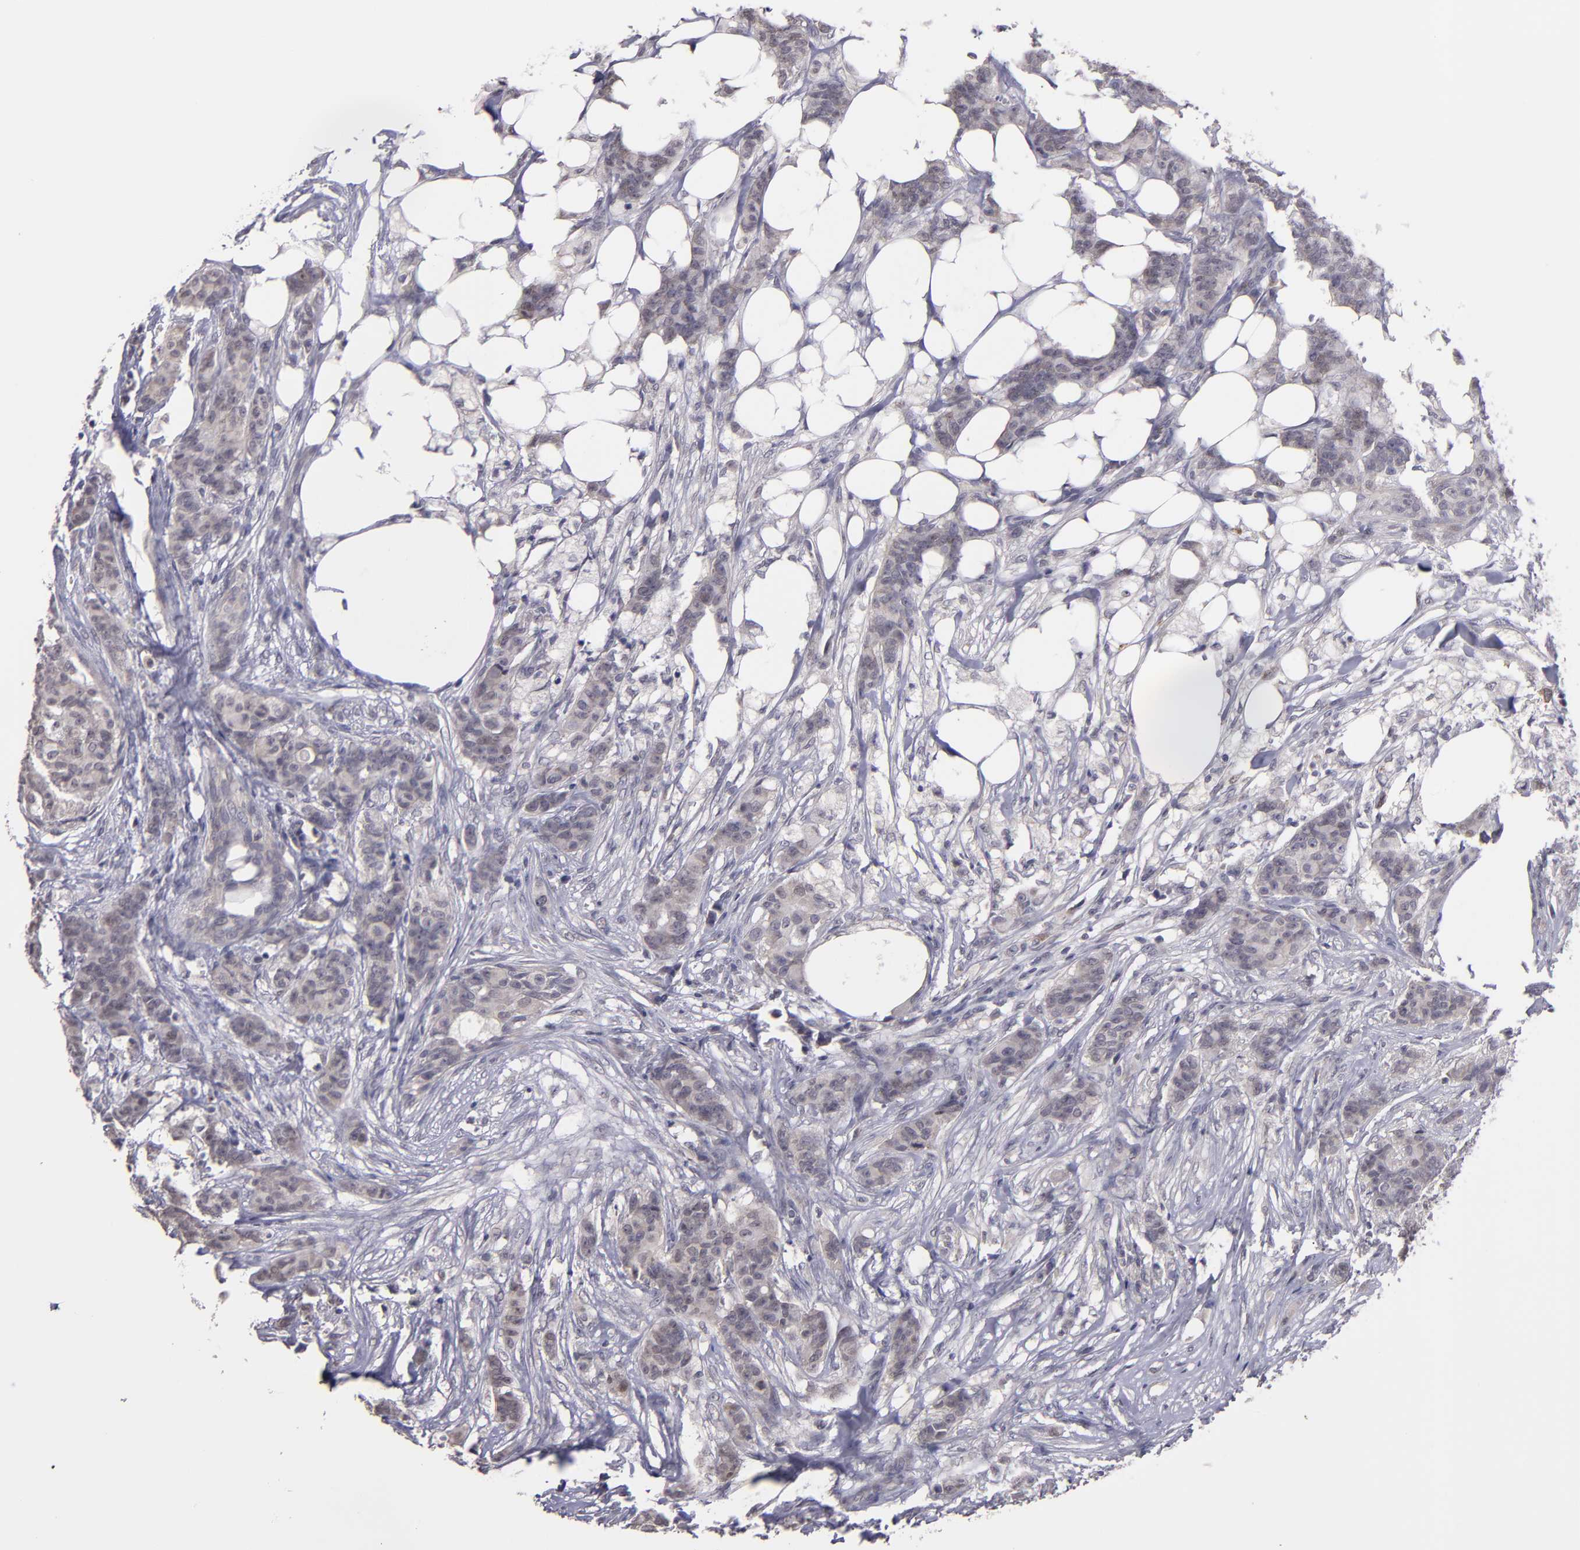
{"staining": {"intensity": "weak", "quantity": ">75%", "location": "cytoplasmic/membranous,nuclear"}, "tissue": "breast cancer", "cell_type": "Tumor cells", "image_type": "cancer", "snomed": [{"axis": "morphology", "description": "Duct carcinoma"}, {"axis": "topography", "description": "Breast"}], "caption": "A brown stain highlights weak cytoplasmic/membranous and nuclear expression of a protein in human breast cancer tumor cells.", "gene": "NRXN3", "patient": {"sex": "female", "age": 40}}